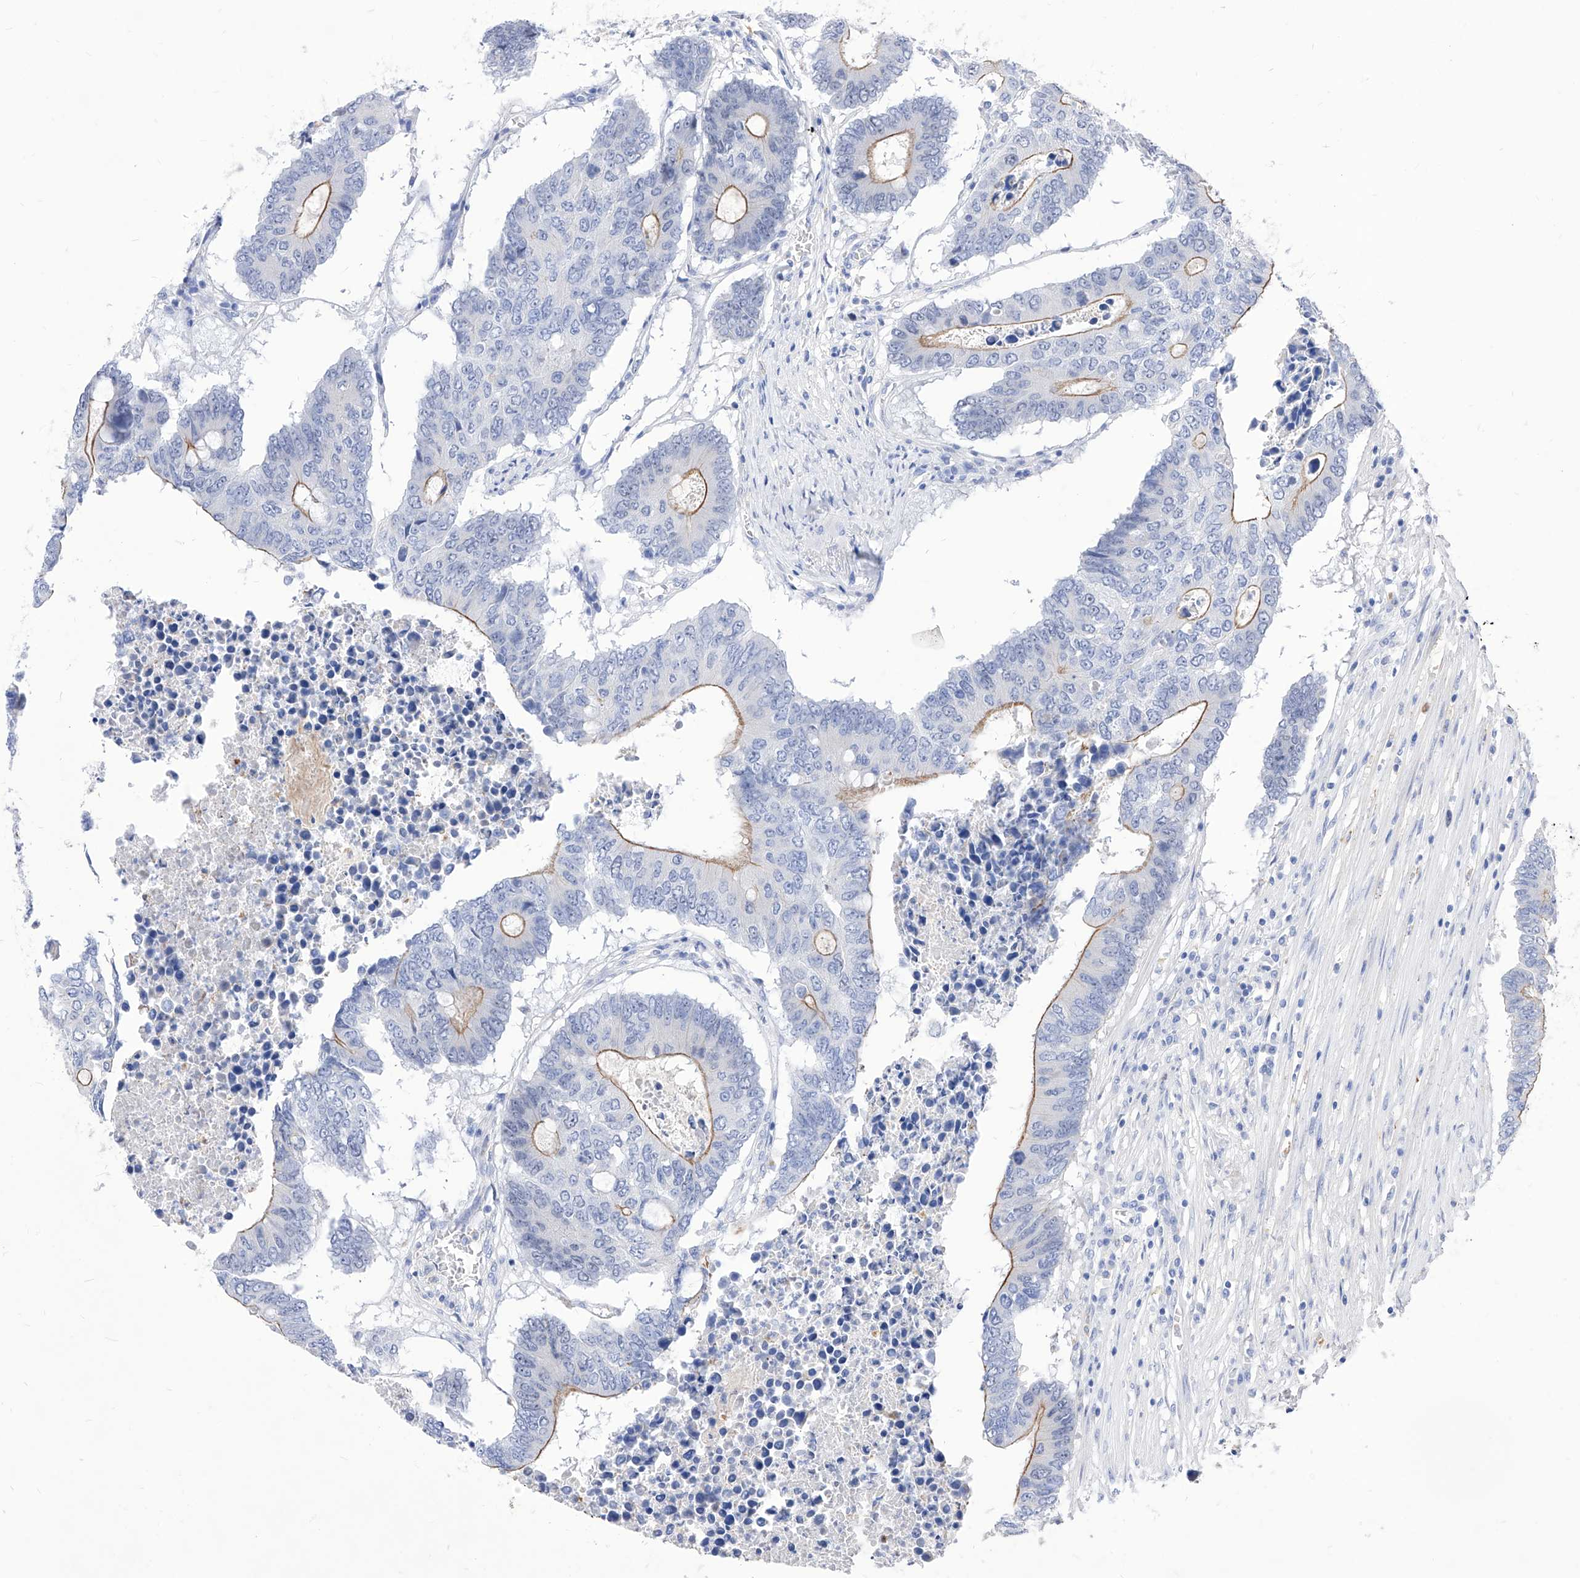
{"staining": {"intensity": "moderate", "quantity": "<25%", "location": "cytoplasmic/membranous"}, "tissue": "colorectal cancer", "cell_type": "Tumor cells", "image_type": "cancer", "snomed": [{"axis": "morphology", "description": "Adenocarcinoma, NOS"}, {"axis": "topography", "description": "Colon"}], "caption": "A brown stain shows moderate cytoplasmic/membranous staining of a protein in human colorectal adenocarcinoma tumor cells.", "gene": "VAX1", "patient": {"sex": "male", "age": 87}}